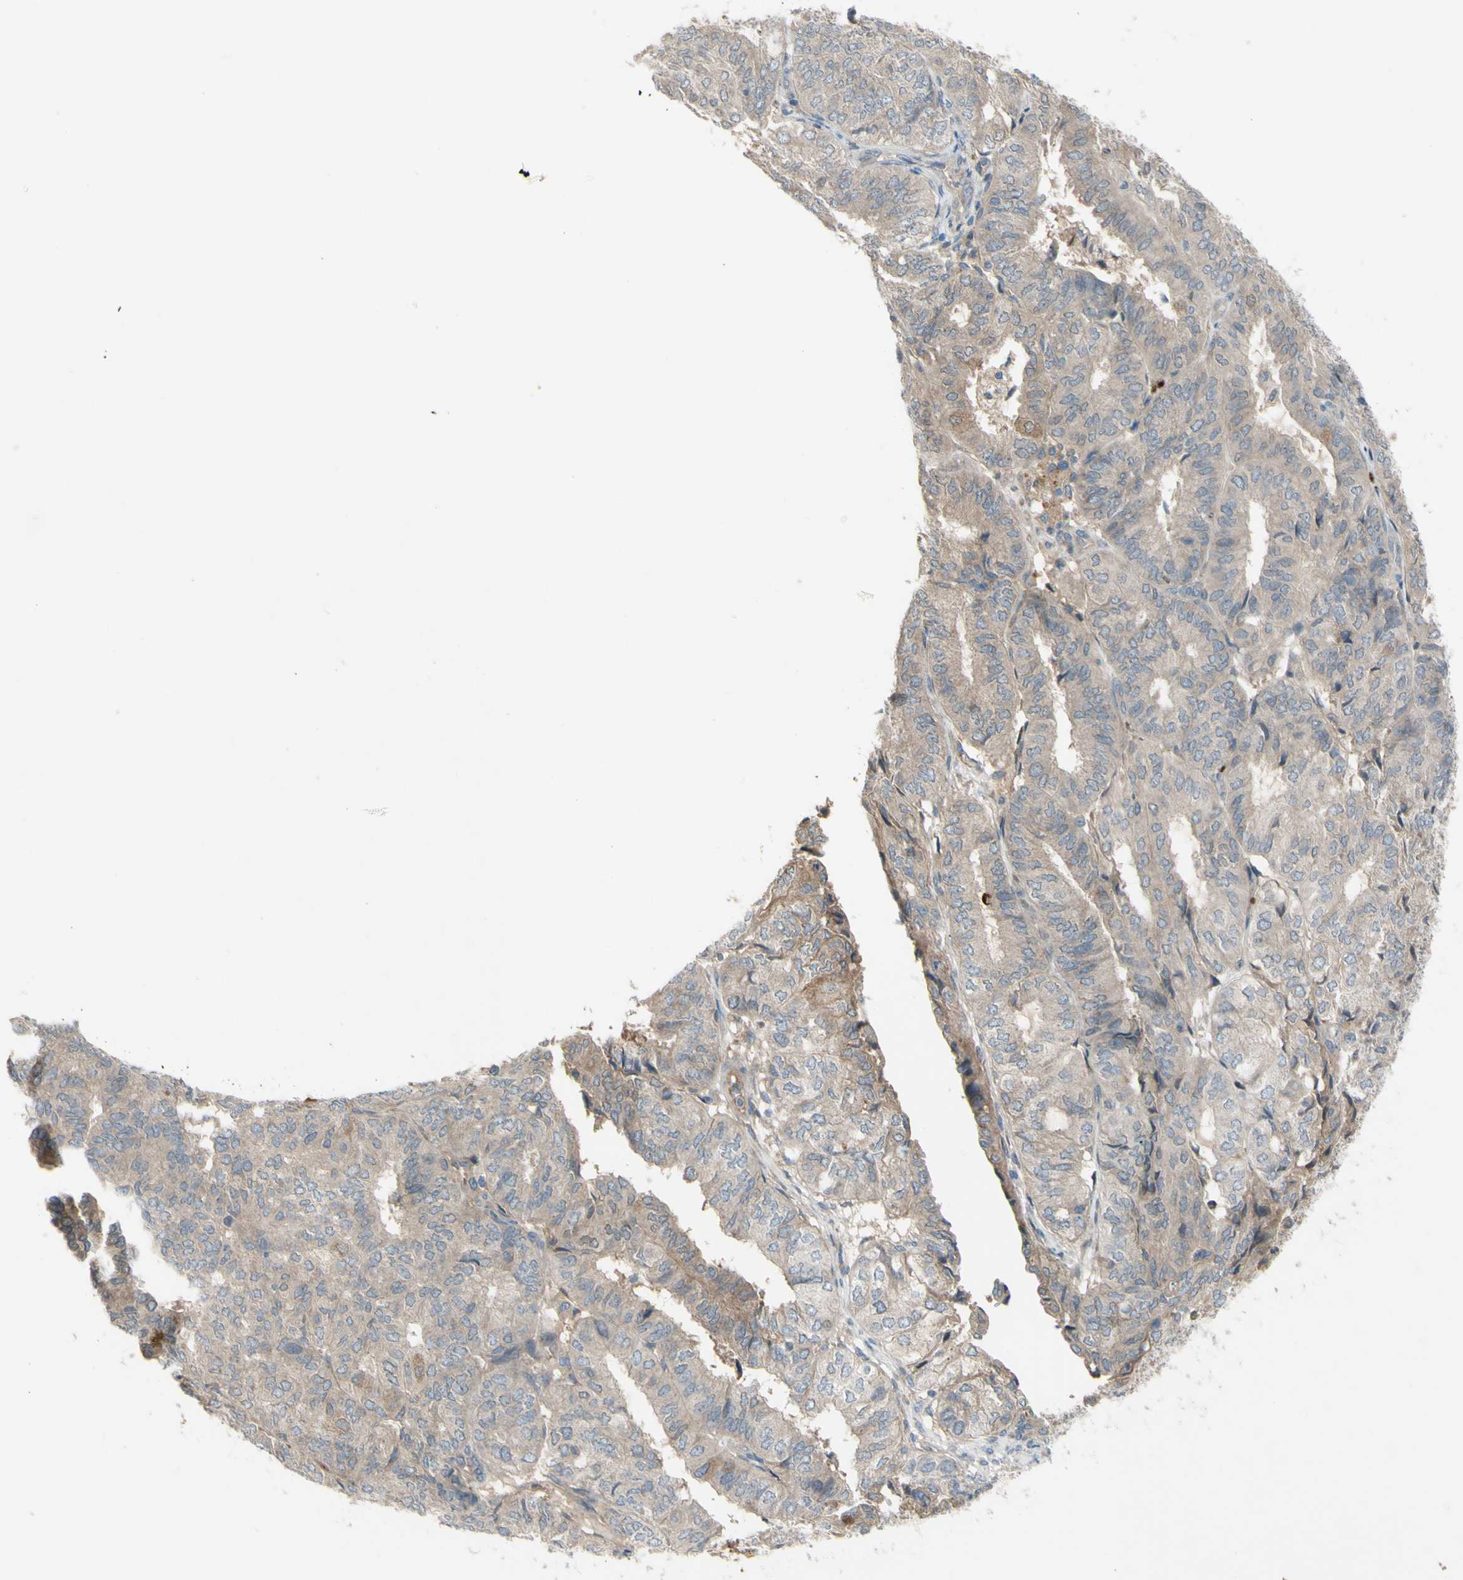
{"staining": {"intensity": "moderate", "quantity": ">75%", "location": "cytoplasmic/membranous"}, "tissue": "endometrial cancer", "cell_type": "Tumor cells", "image_type": "cancer", "snomed": [{"axis": "morphology", "description": "Adenocarcinoma, NOS"}, {"axis": "topography", "description": "Uterus"}], "caption": "Immunohistochemistry histopathology image of neoplastic tissue: endometrial cancer stained using IHC exhibits medium levels of moderate protein expression localized specifically in the cytoplasmic/membranous of tumor cells, appearing as a cytoplasmic/membranous brown color.", "gene": "AFP", "patient": {"sex": "female", "age": 60}}